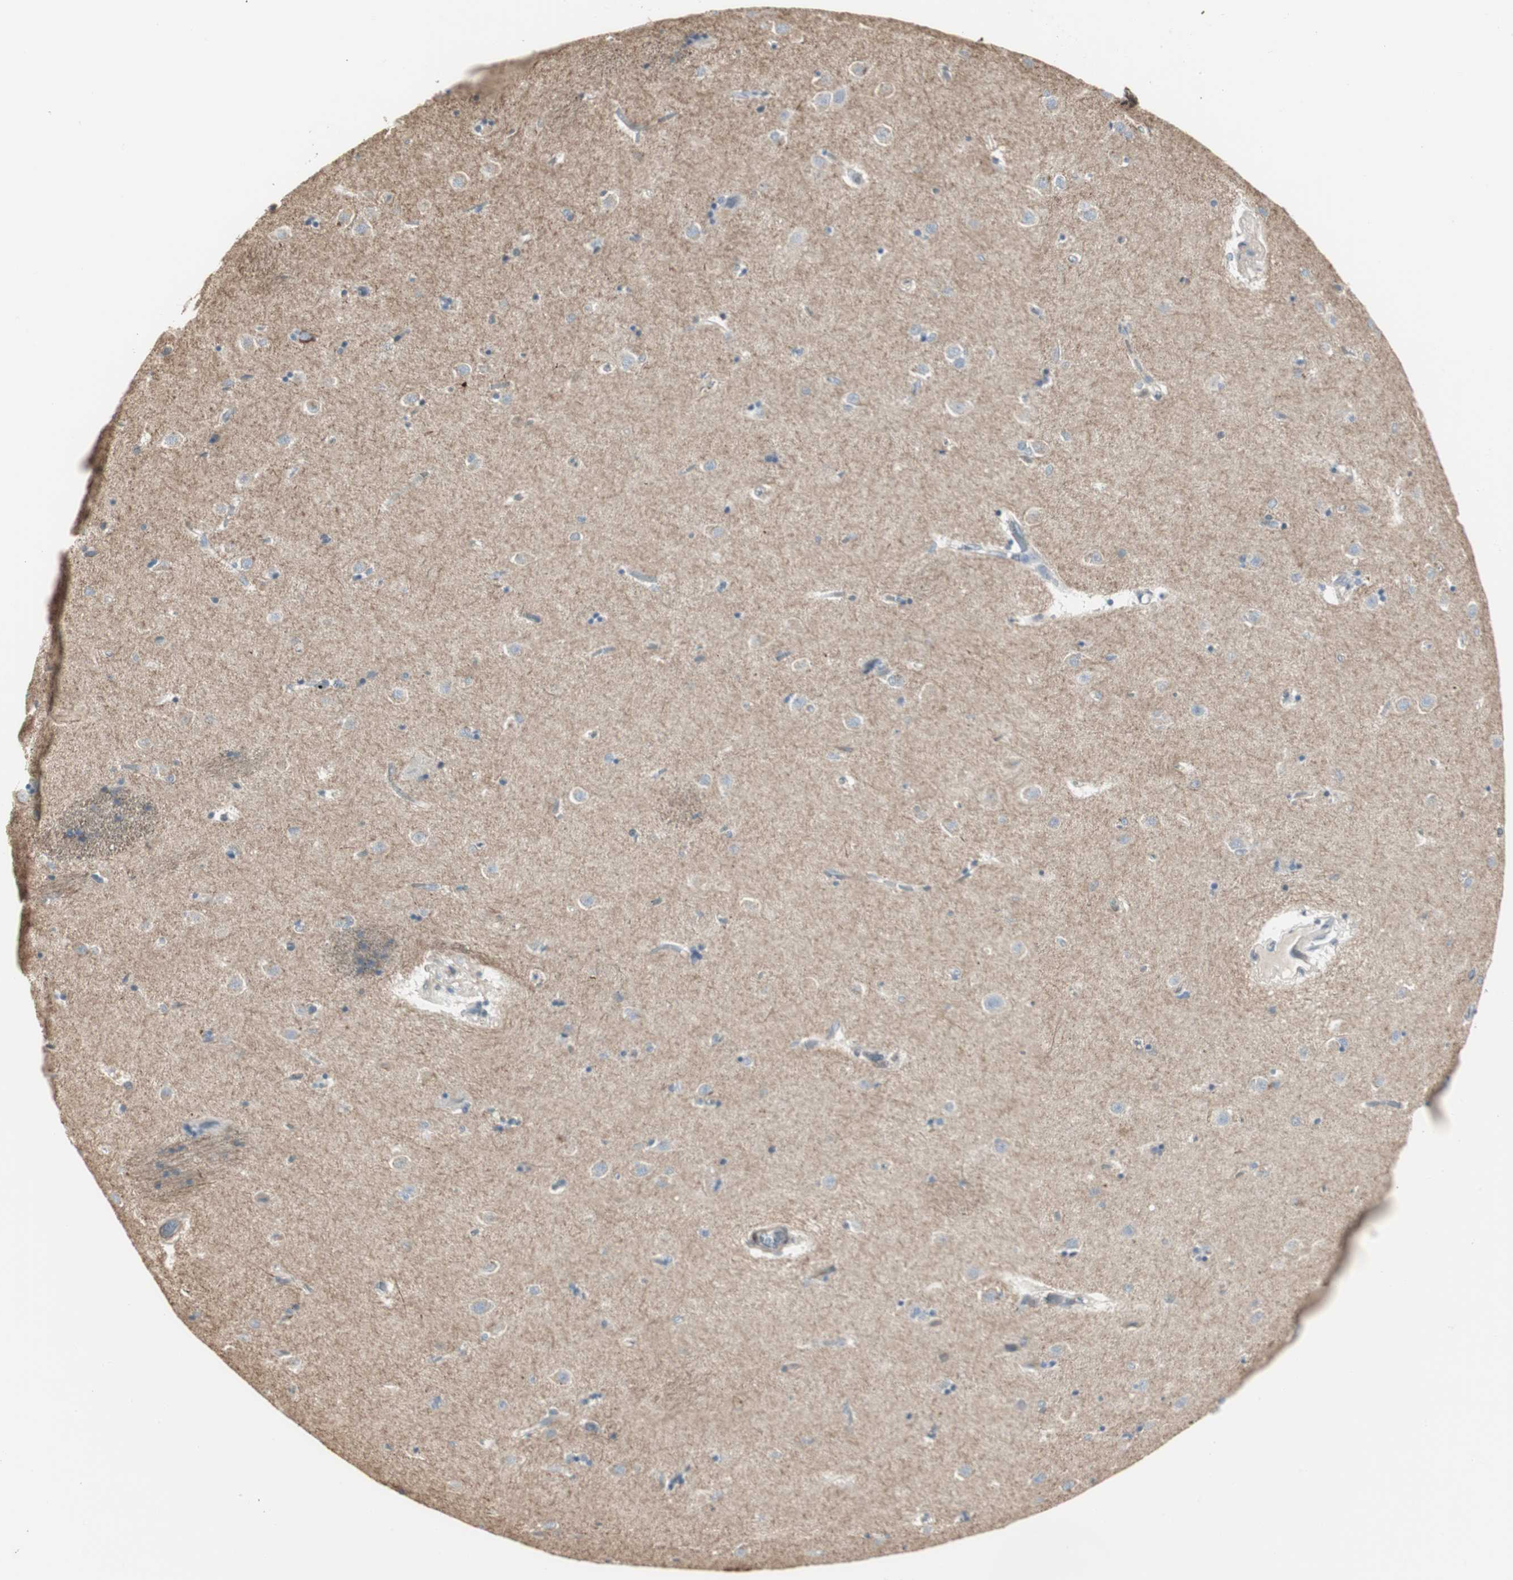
{"staining": {"intensity": "negative", "quantity": "none", "location": "none"}, "tissue": "caudate", "cell_type": "Glial cells", "image_type": "normal", "snomed": [{"axis": "morphology", "description": "Normal tissue, NOS"}, {"axis": "topography", "description": "Lateral ventricle wall"}], "caption": "Immunohistochemical staining of normal human caudate shows no significant staining in glial cells.", "gene": "DMPK", "patient": {"sex": "female", "age": 54}}